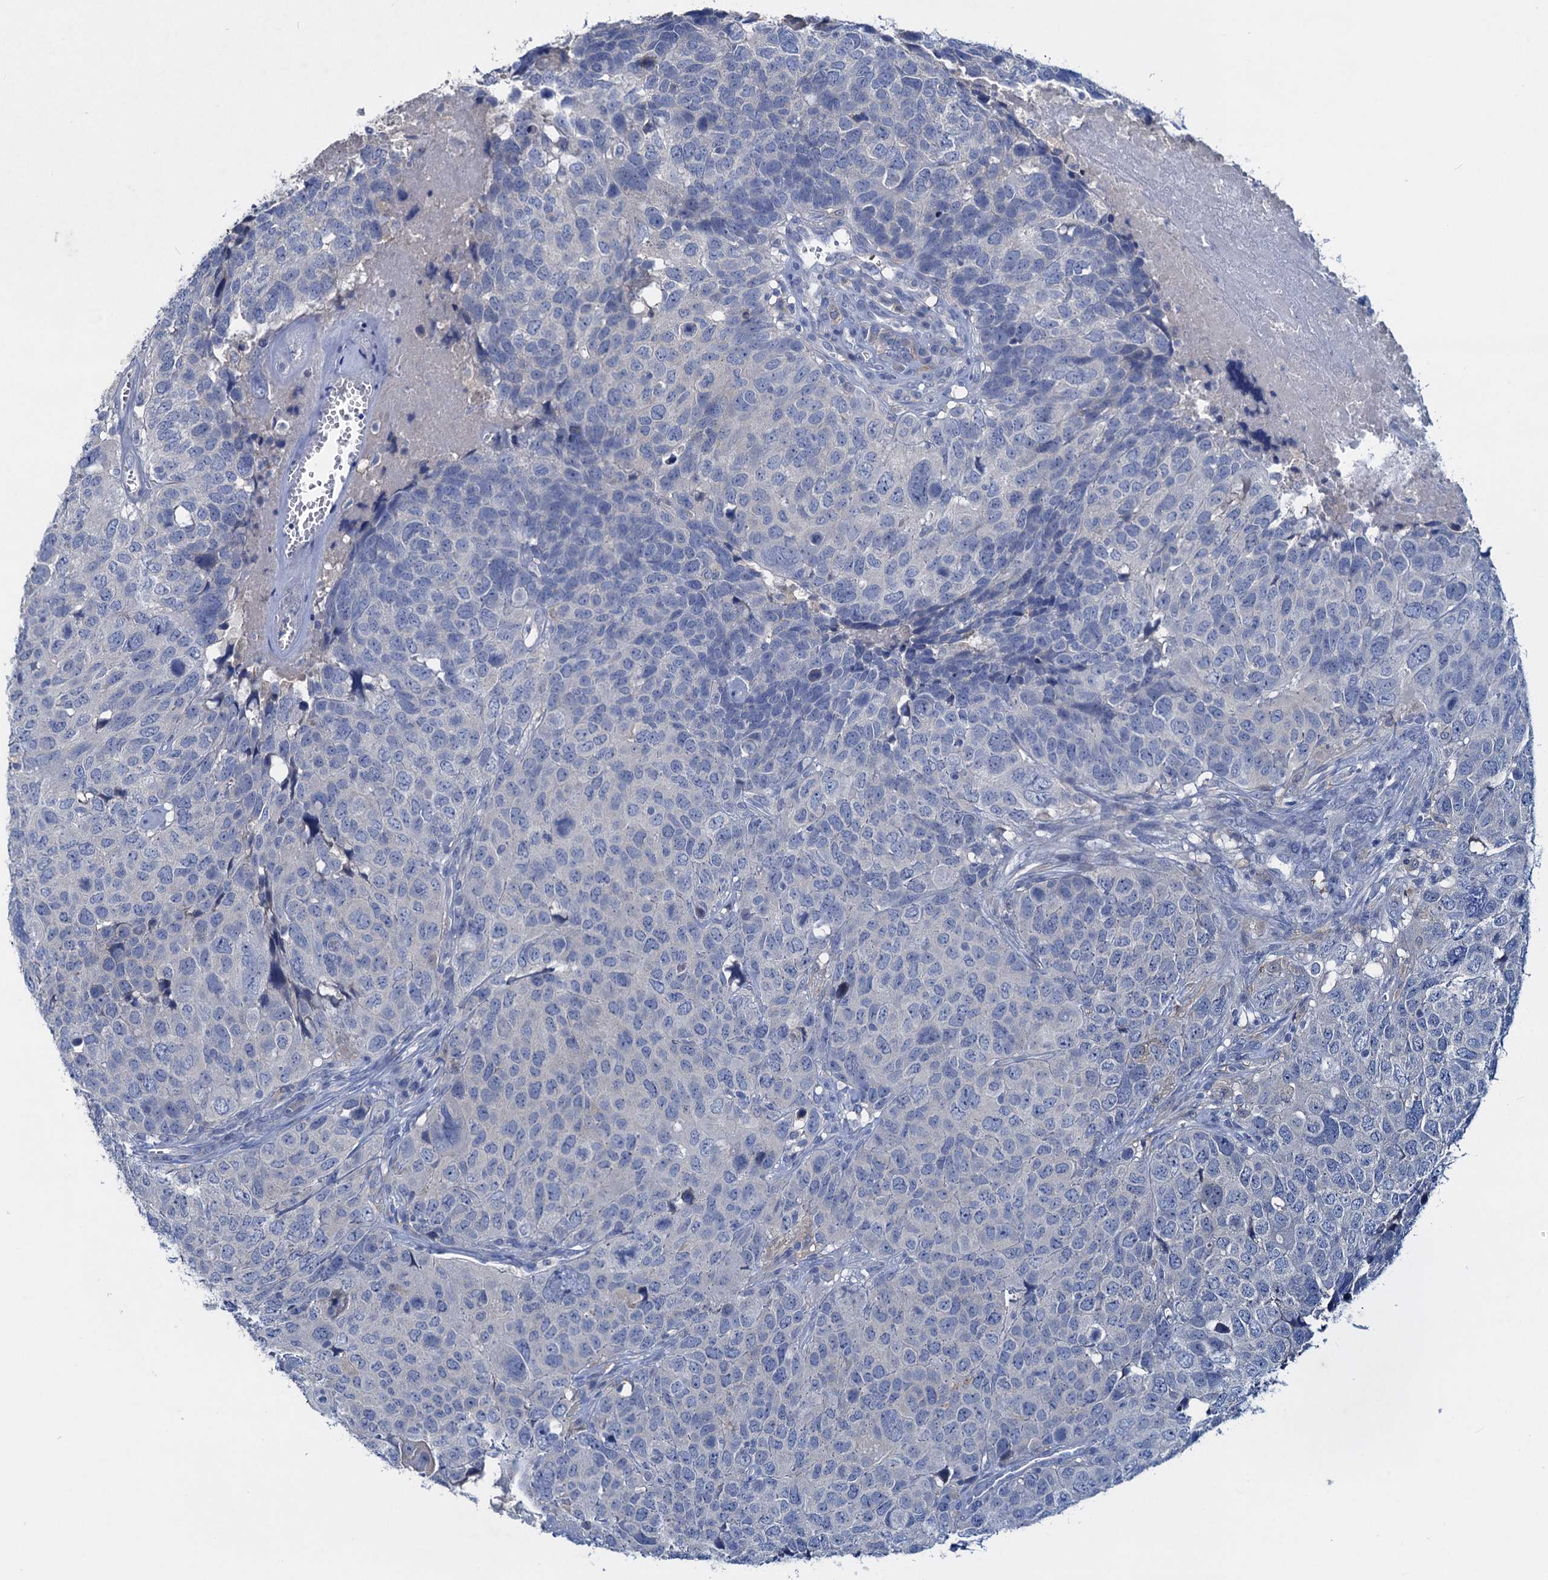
{"staining": {"intensity": "negative", "quantity": "none", "location": "none"}, "tissue": "head and neck cancer", "cell_type": "Tumor cells", "image_type": "cancer", "snomed": [{"axis": "morphology", "description": "Squamous cell carcinoma, NOS"}, {"axis": "topography", "description": "Head-Neck"}], "caption": "Immunohistochemistry (IHC) photomicrograph of neoplastic tissue: human head and neck cancer stained with DAB (3,3'-diaminobenzidine) exhibits no significant protein staining in tumor cells. (Immunohistochemistry (IHC), brightfield microscopy, high magnification).", "gene": "RTKN2", "patient": {"sex": "male", "age": 66}}